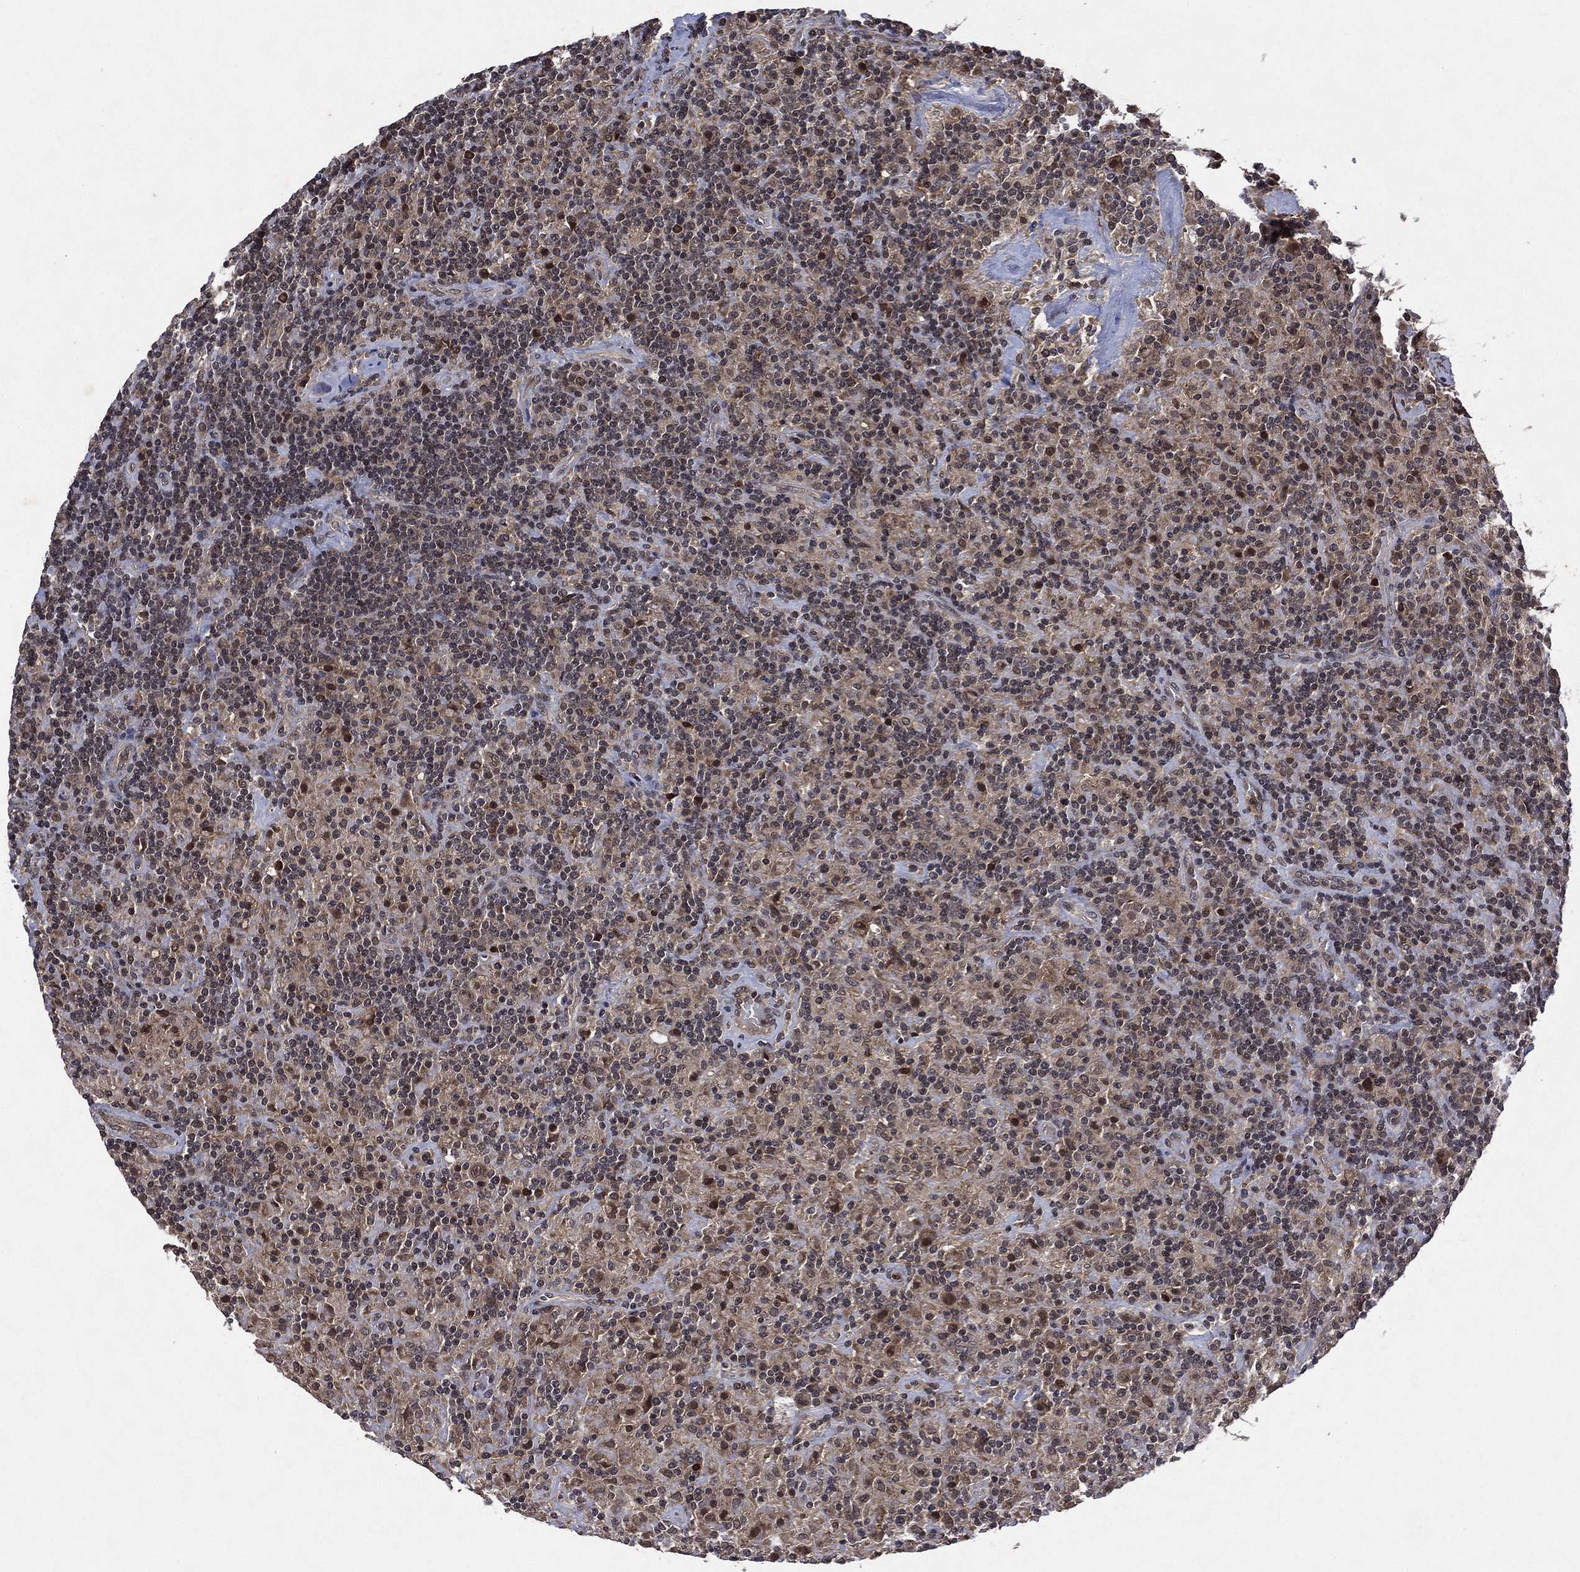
{"staining": {"intensity": "negative", "quantity": "none", "location": "none"}, "tissue": "lymphoma", "cell_type": "Tumor cells", "image_type": "cancer", "snomed": [{"axis": "morphology", "description": "Hodgkin's disease, NOS"}, {"axis": "topography", "description": "Lymph node"}], "caption": "DAB (3,3'-diaminobenzidine) immunohistochemical staining of human lymphoma displays no significant staining in tumor cells.", "gene": "ATG4B", "patient": {"sex": "male", "age": 70}}